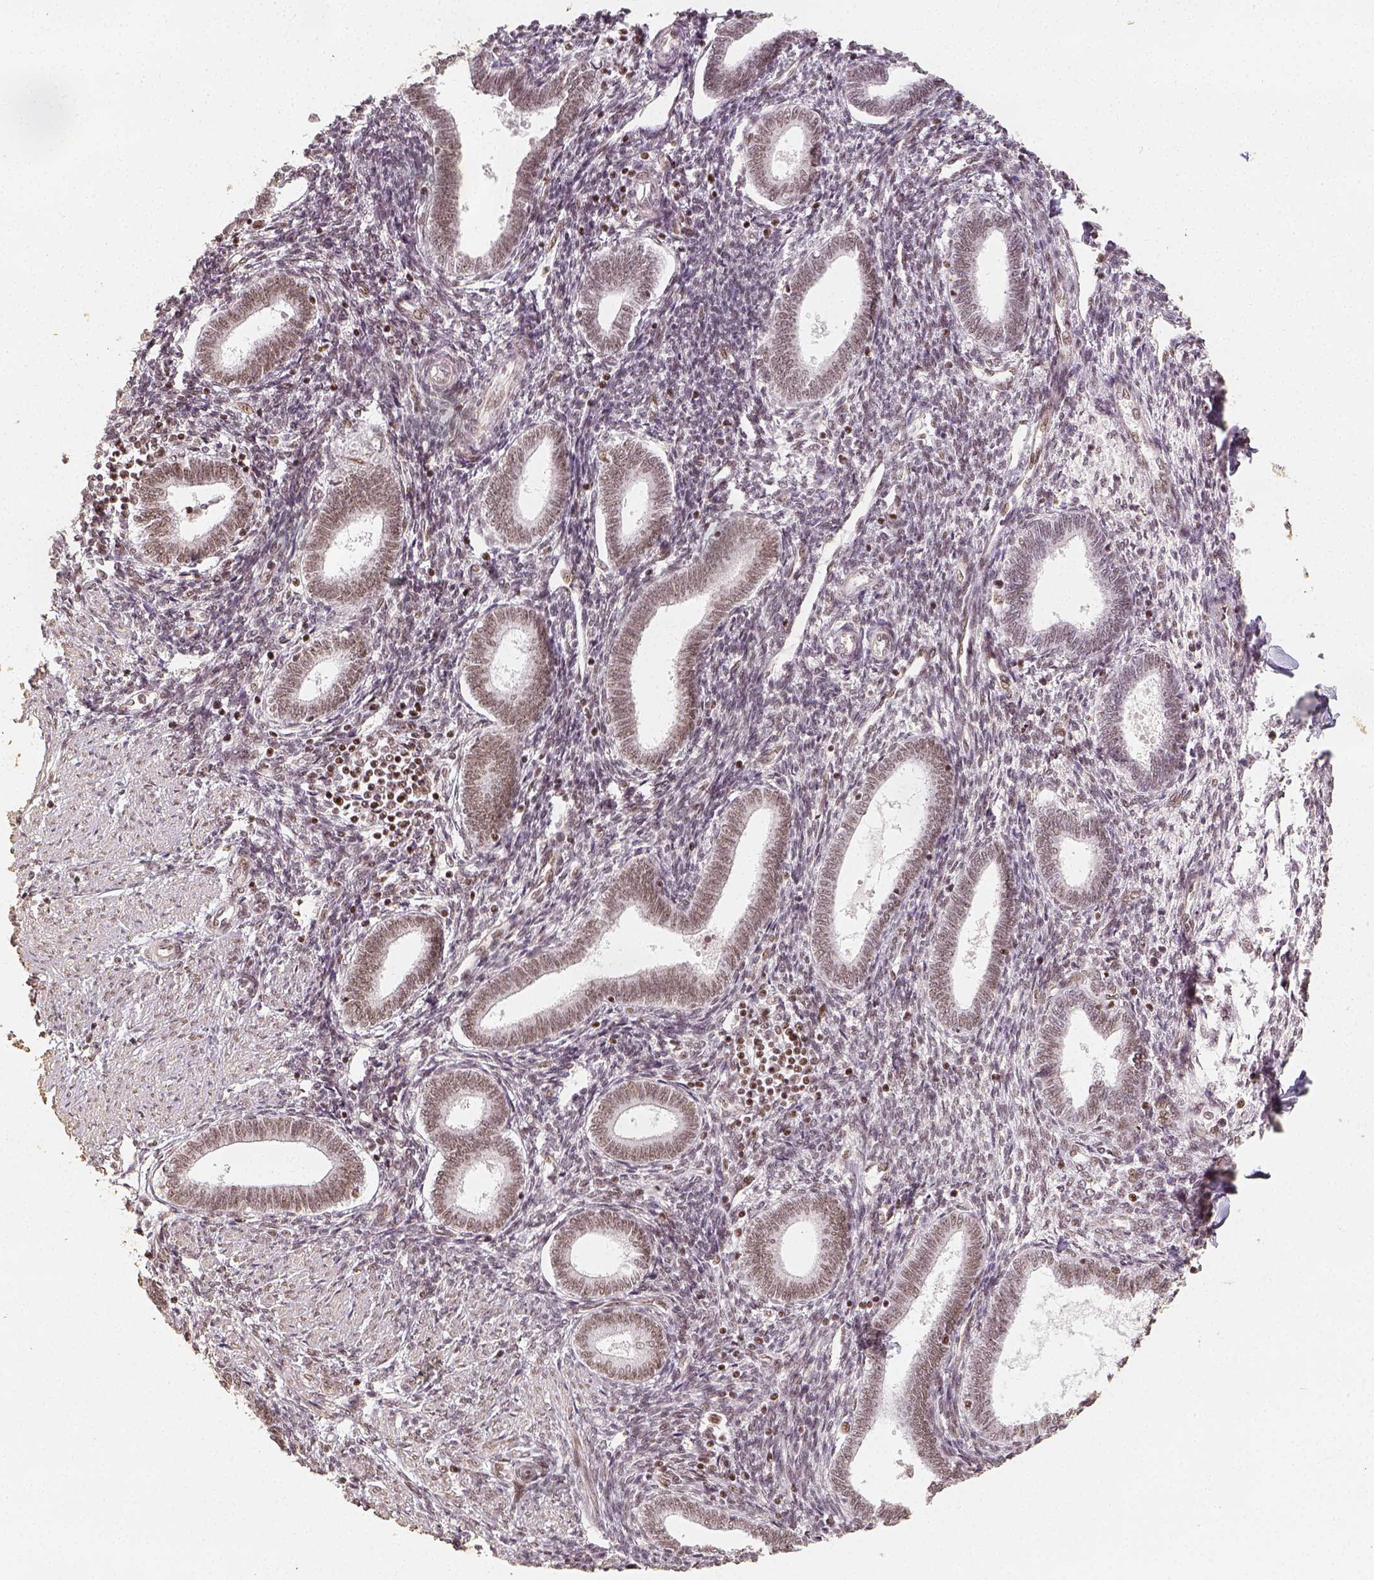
{"staining": {"intensity": "weak", "quantity": "25%-75%", "location": "nuclear"}, "tissue": "endometrium", "cell_type": "Cells in endometrial stroma", "image_type": "normal", "snomed": [{"axis": "morphology", "description": "Normal tissue, NOS"}, {"axis": "topography", "description": "Endometrium"}], "caption": "IHC photomicrograph of normal endometrium stained for a protein (brown), which exhibits low levels of weak nuclear expression in about 25%-75% of cells in endometrial stroma.", "gene": "HDAC1", "patient": {"sex": "female", "age": 42}}